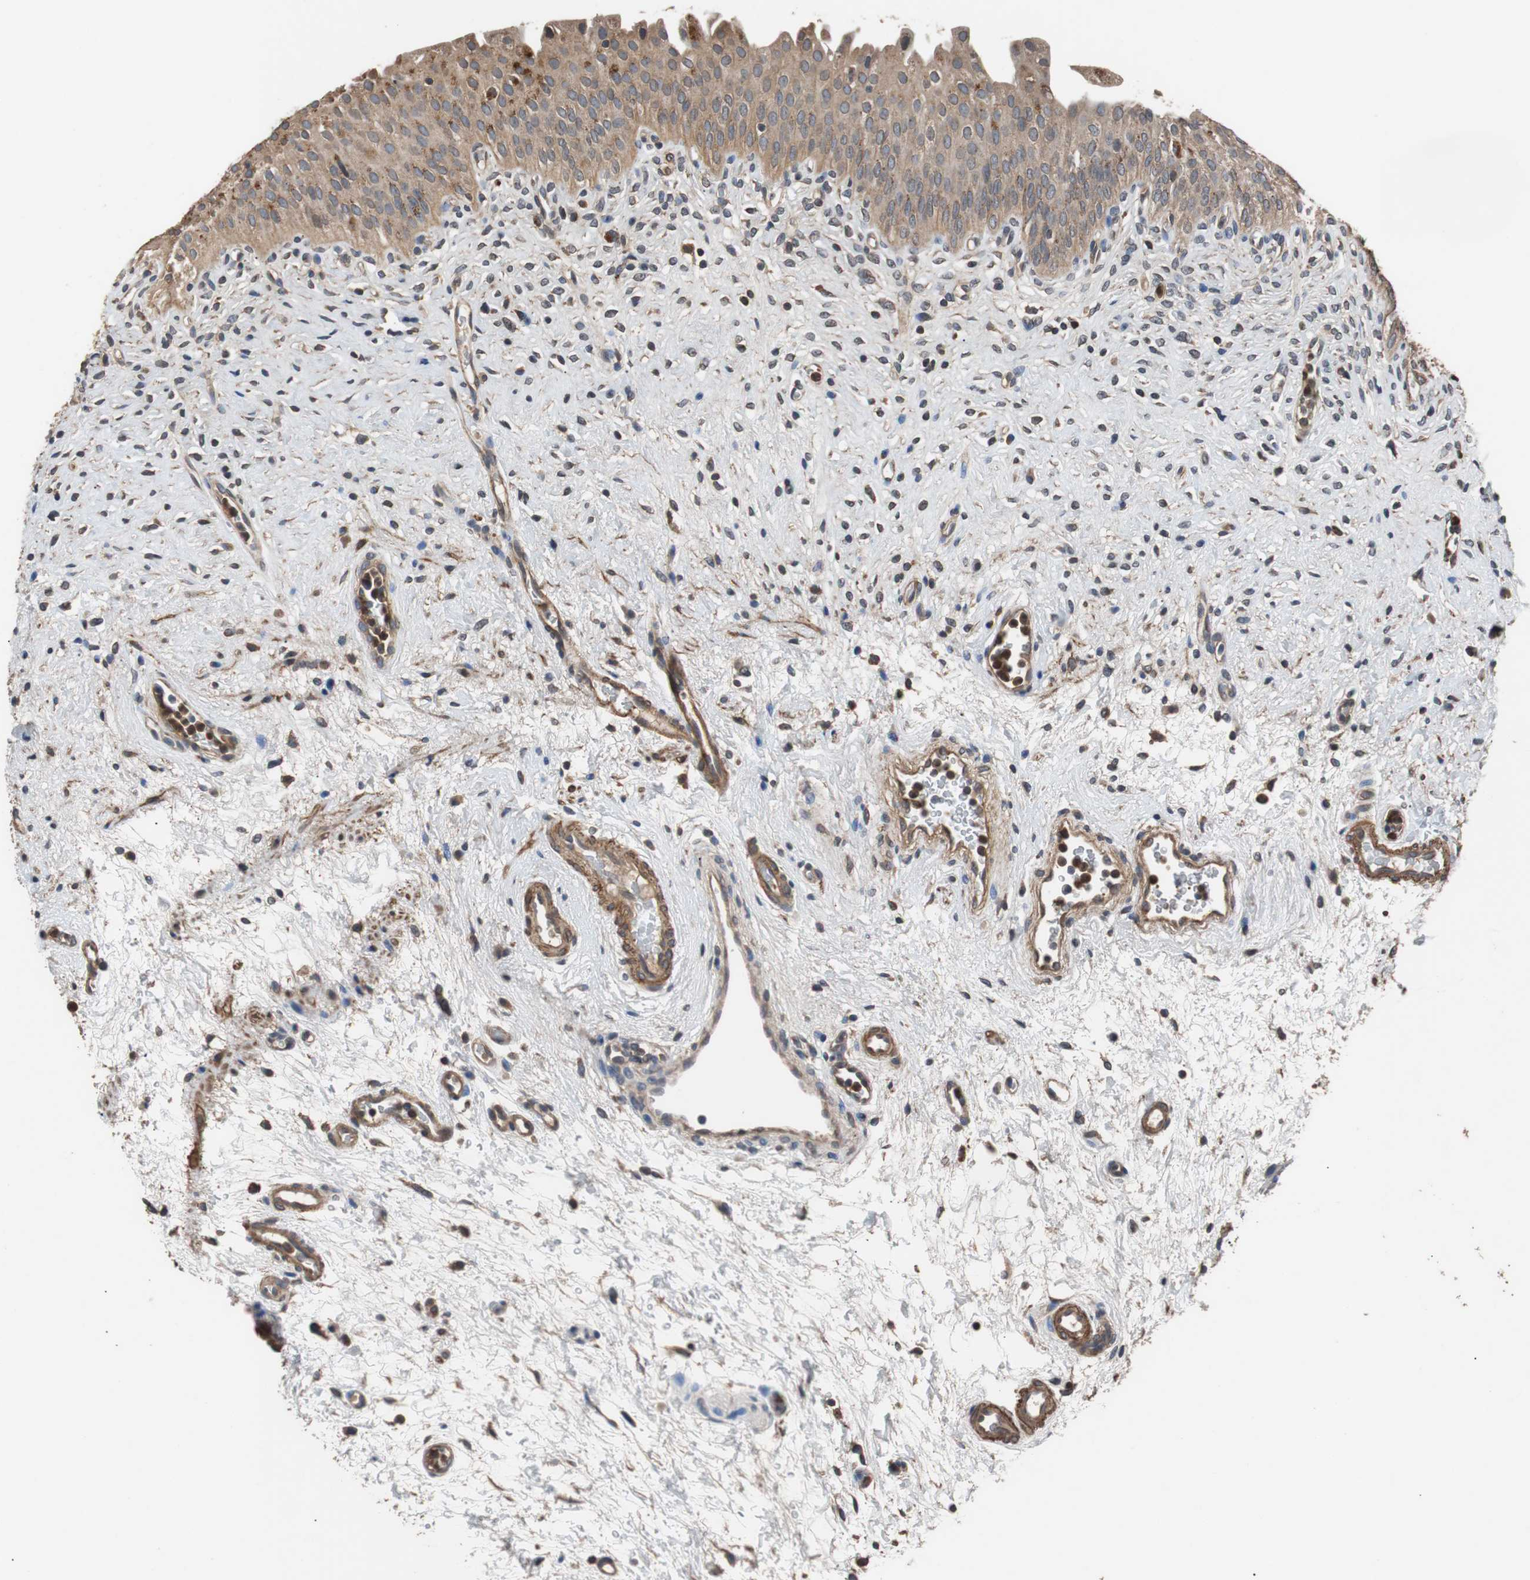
{"staining": {"intensity": "strong", "quantity": ">75%", "location": "cytoplasmic/membranous"}, "tissue": "urinary bladder", "cell_type": "Urothelial cells", "image_type": "normal", "snomed": [{"axis": "morphology", "description": "Normal tissue, NOS"}, {"axis": "morphology", "description": "Urothelial carcinoma, High grade"}, {"axis": "topography", "description": "Urinary bladder"}], "caption": "DAB (3,3'-diaminobenzidine) immunohistochemical staining of unremarkable human urinary bladder displays strong cytoplasmic/membranous protein expression in about >75% of urothelial cells.", "gene": "PITRM1", "patient": {"sex": "male", "age": 46}}